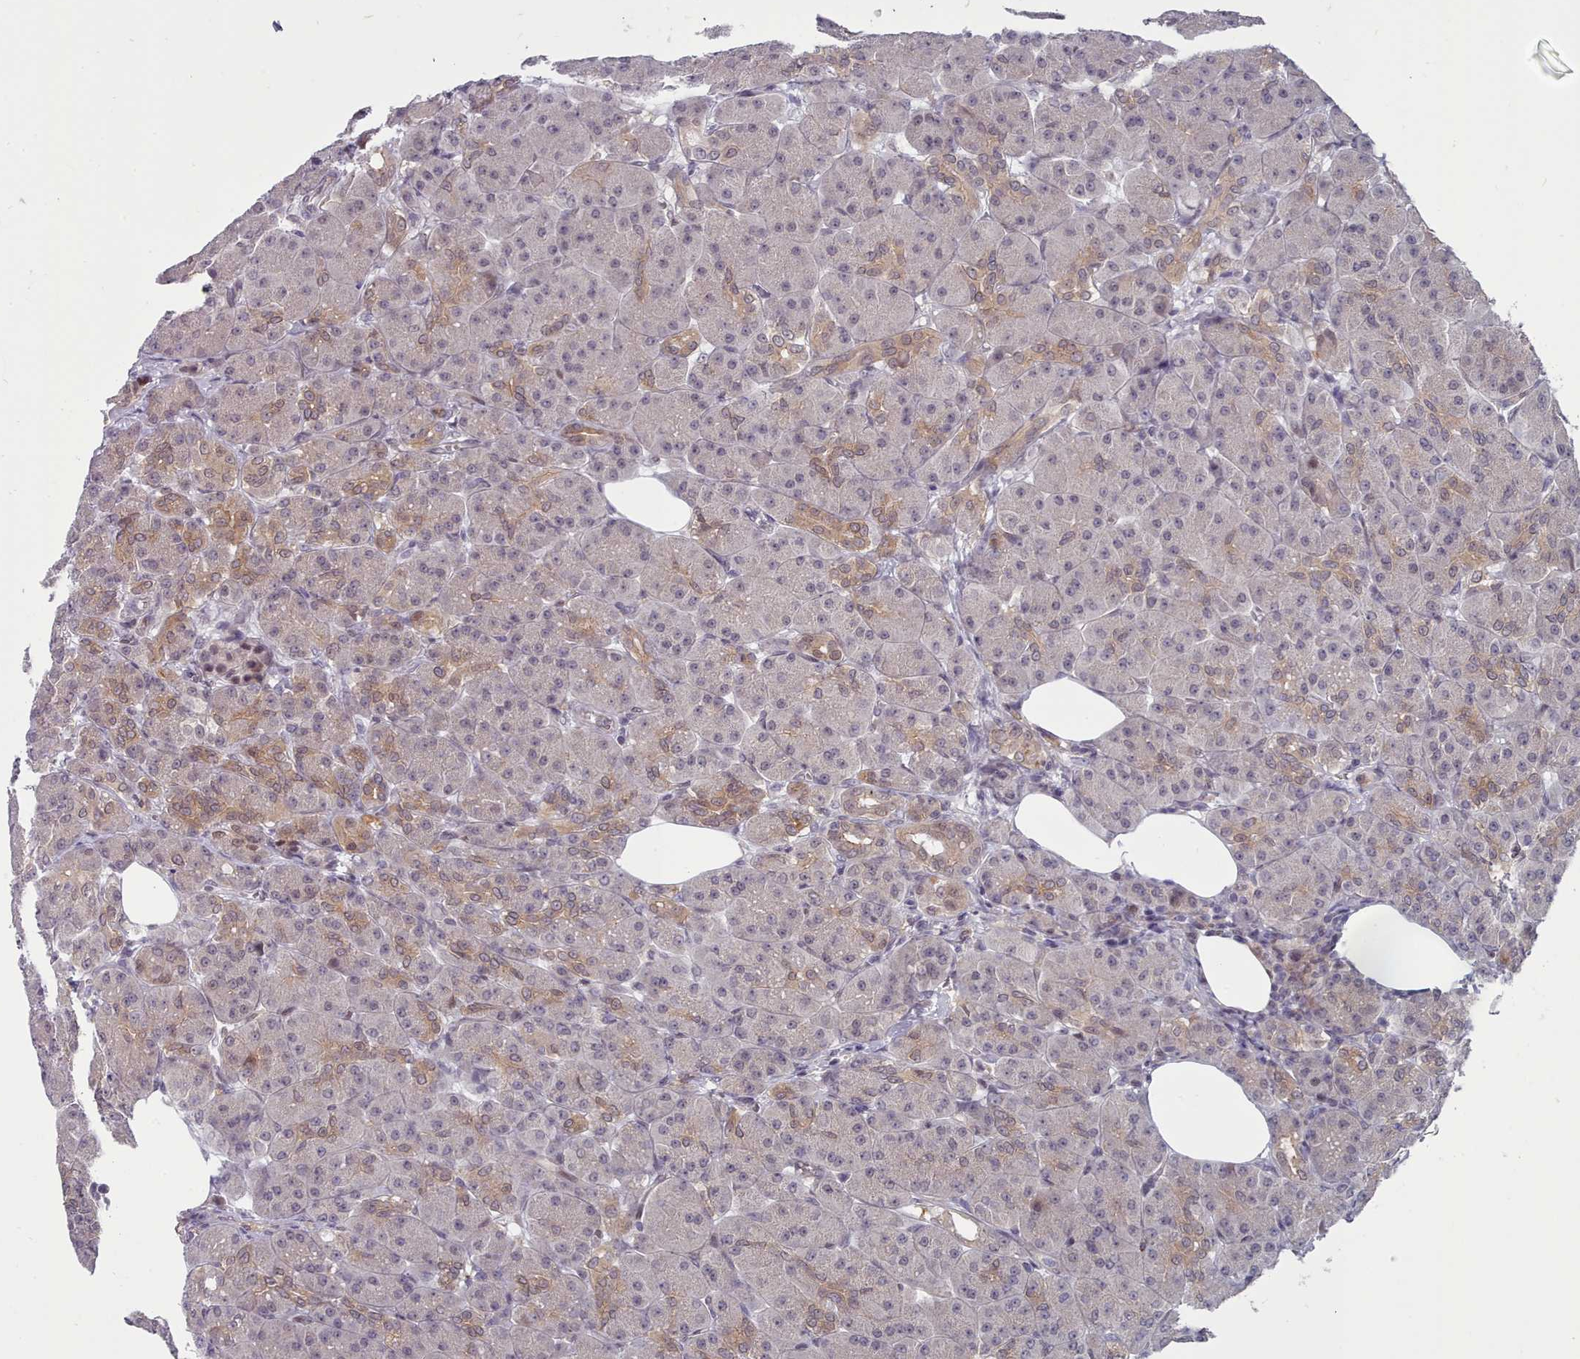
{"staining": {"intensity": "moderate", "quantity": "25%-75%", "location": "cytoplasmic/membranous,nuclear"}, "tissue": "pancreas", "cell_type": "Exocrine glandular cells", "image_type": "normal", "snomed": [{"axis": "morphology", "description": "Normal tissue, NOS"}, {"axis": "topography", "description": "Pancreas"}], "caption": "Normal pancreas reveals moderate cytoplasmic/membranous,nuclear positivity in about 25%-75% of exocrine glandular cells, visualized by immunohistochemistry.", "gene": "GINS1", "patient": {"sex": "male", "age": 63}}